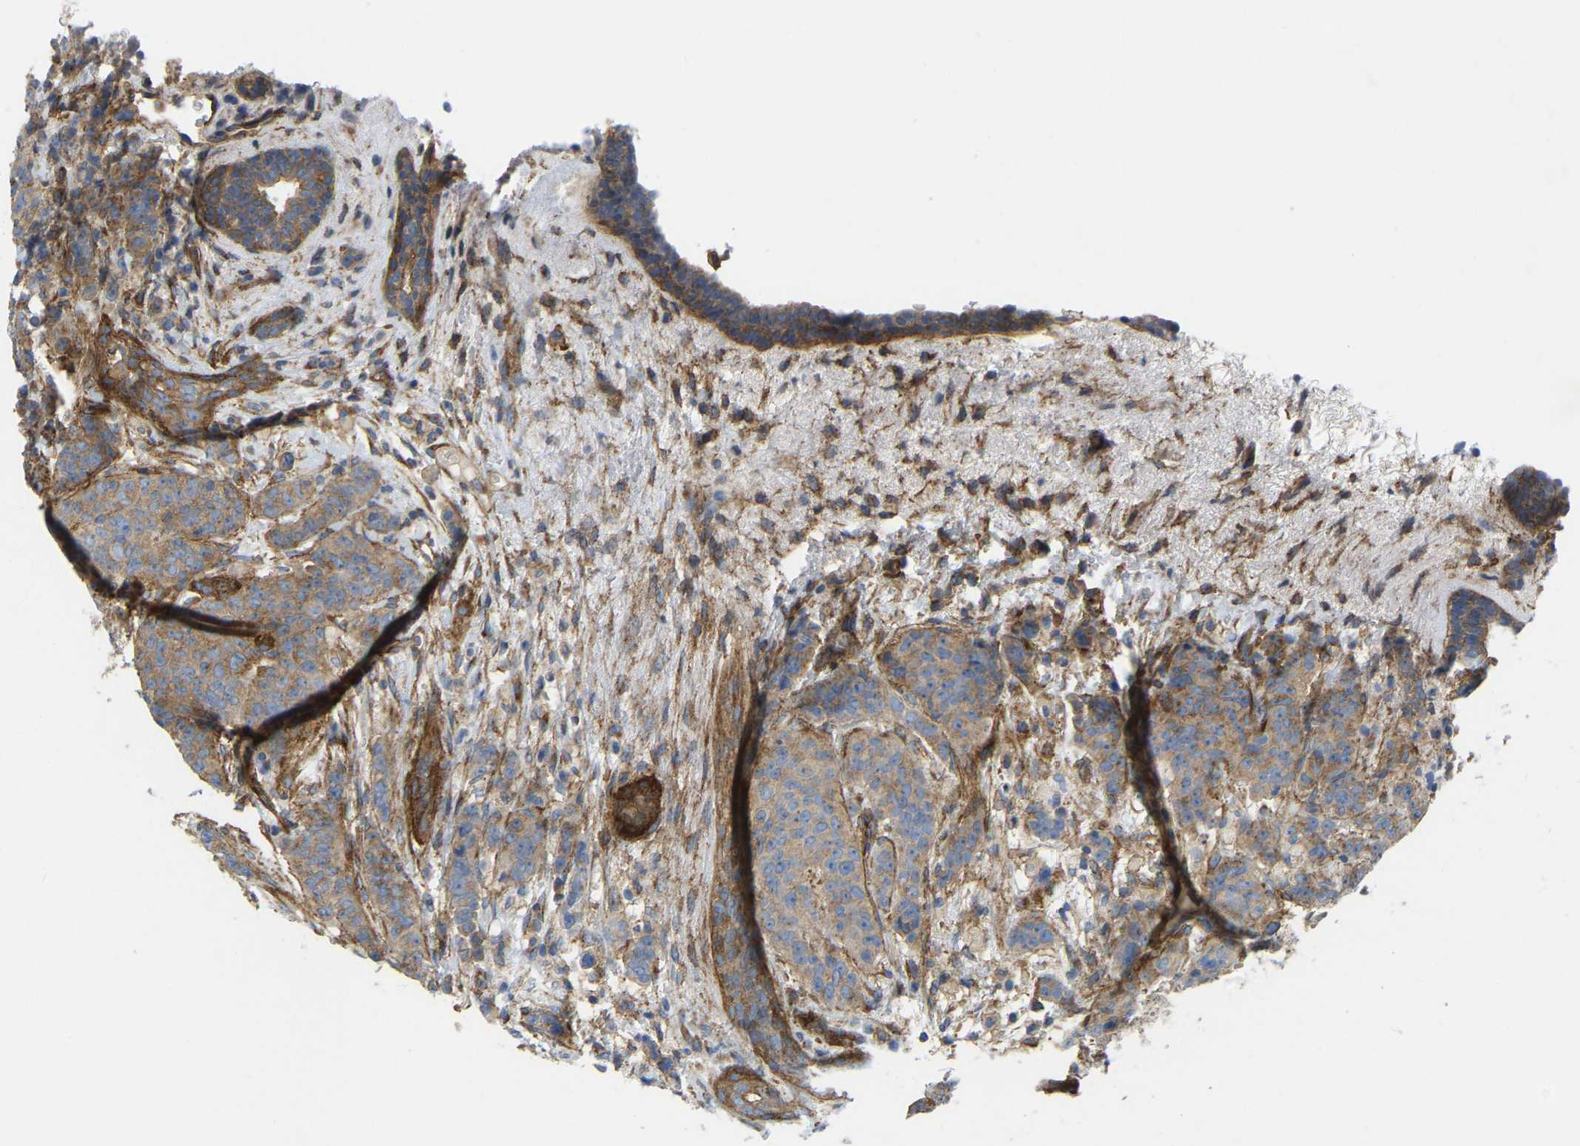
{"staining": {"intensity": "moderate", "quantity": ">75%", "location": "cytoplasmic/membranous"}, "tissue": "breast cancer", "cell_type": "Tumor cells", "image_type": "cancer", "snomed": [{"axis": "morphology", "description": "Duct carcinoma"}, {"axis": "topography", "description": "Breast"}], "caption": "This image demonstrates immunohistochemistry staining of intraductal carcinoma (breast), with medium moderate cytoplasmic/membranous expression in about >75% of tumor cells.", "gene": "PICALM", "patient": {"sex": "female", "age": 40}}